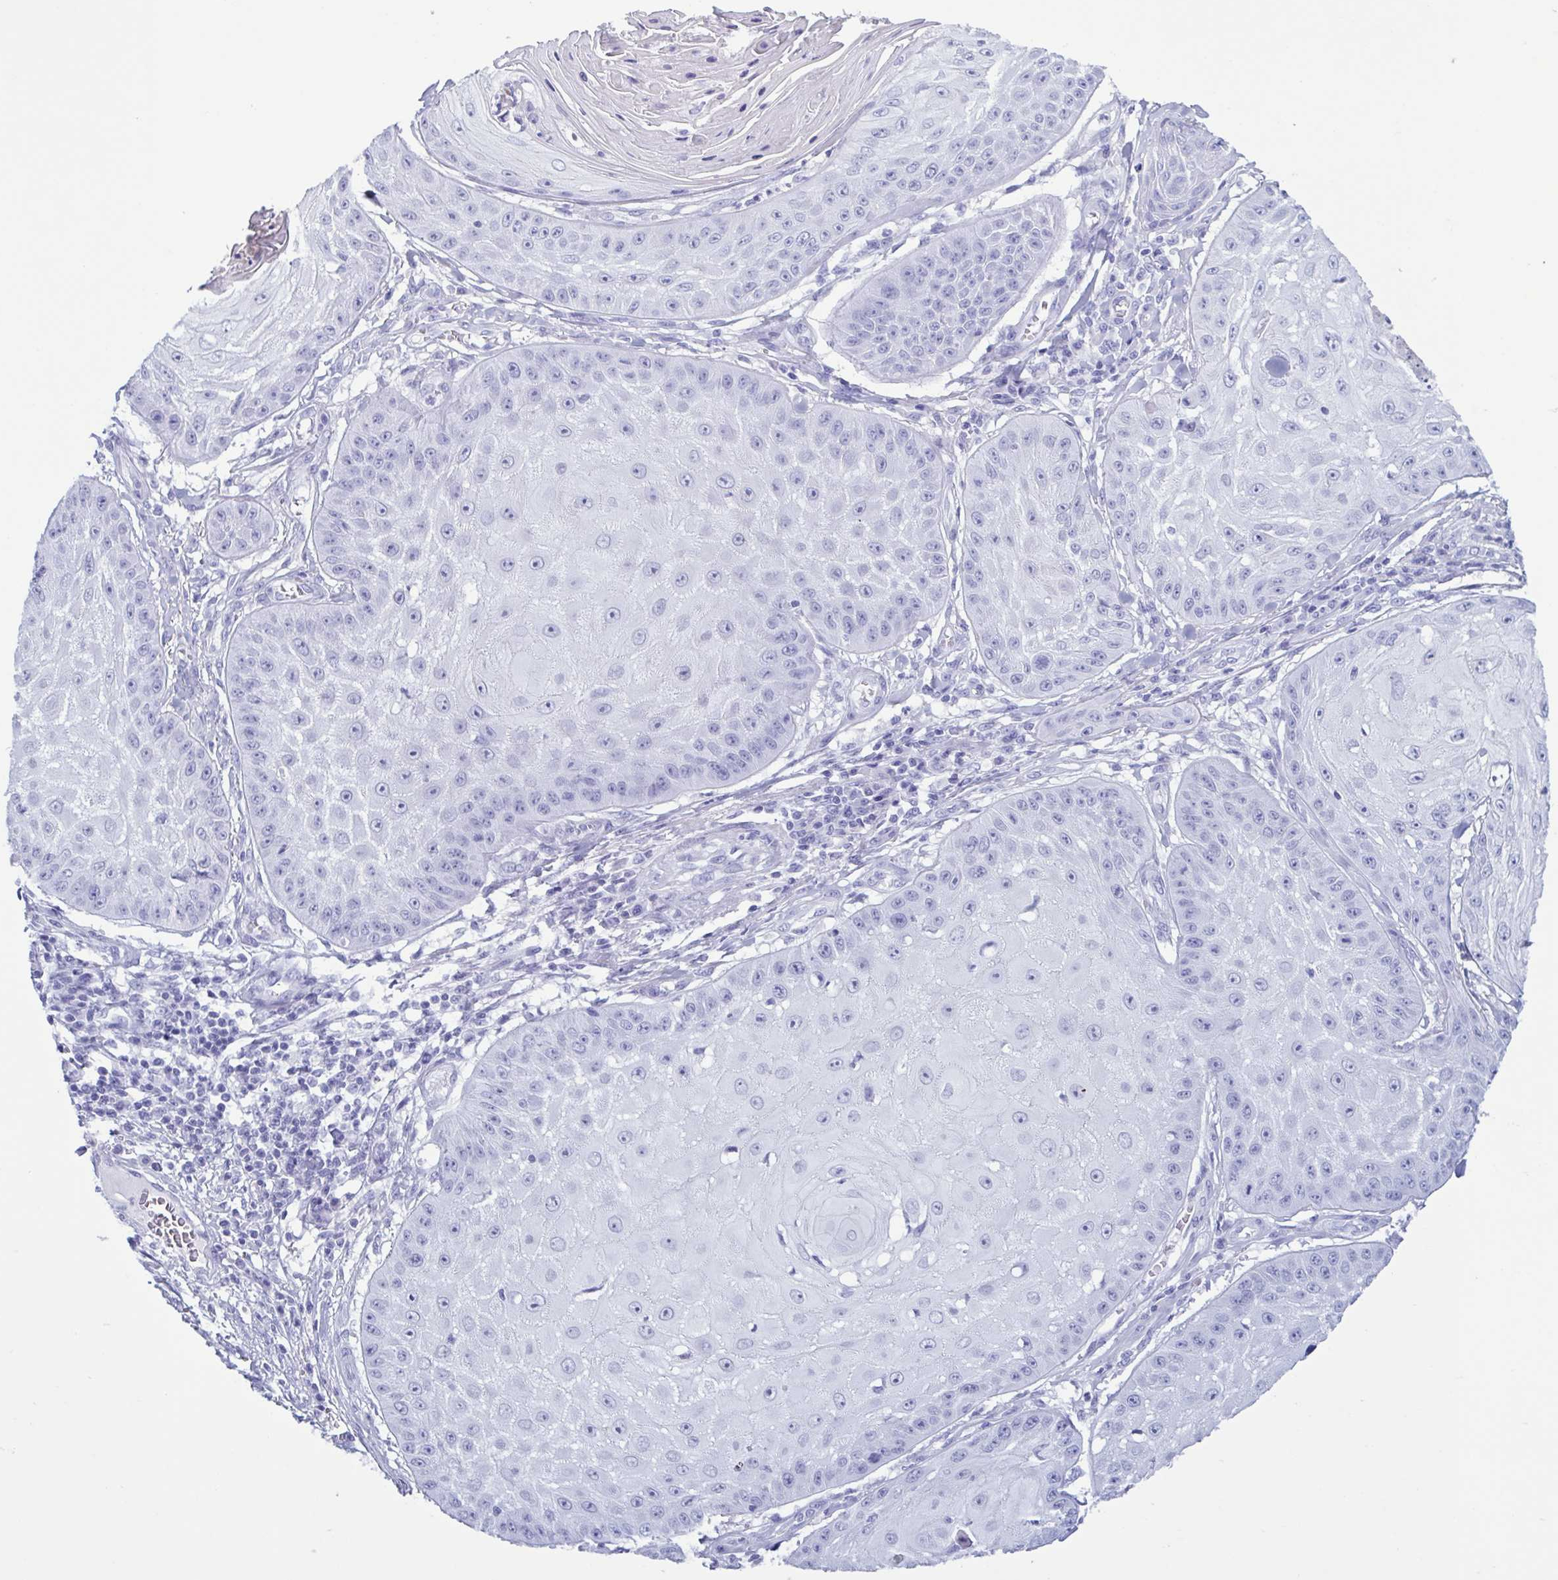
{"staining": {"intensity": "negative", "quantity": "none", "location": "none"}, "tissue": "skin cancer", "cell_type": "Tumor cells", "image_type": "cancer", "snomed": [{"axis": "morphology", "description": "Squamous cell carcinoma, NOS"}, {"axis": "topography", "description": "Skin"}], "caption": "Photomicrograph shows no protein positivity in tumor cells of skin cancer (squamous cell carcinoma) tissue.", "gene": "LTF", "patient": {"sex": "male", "age": 70}}